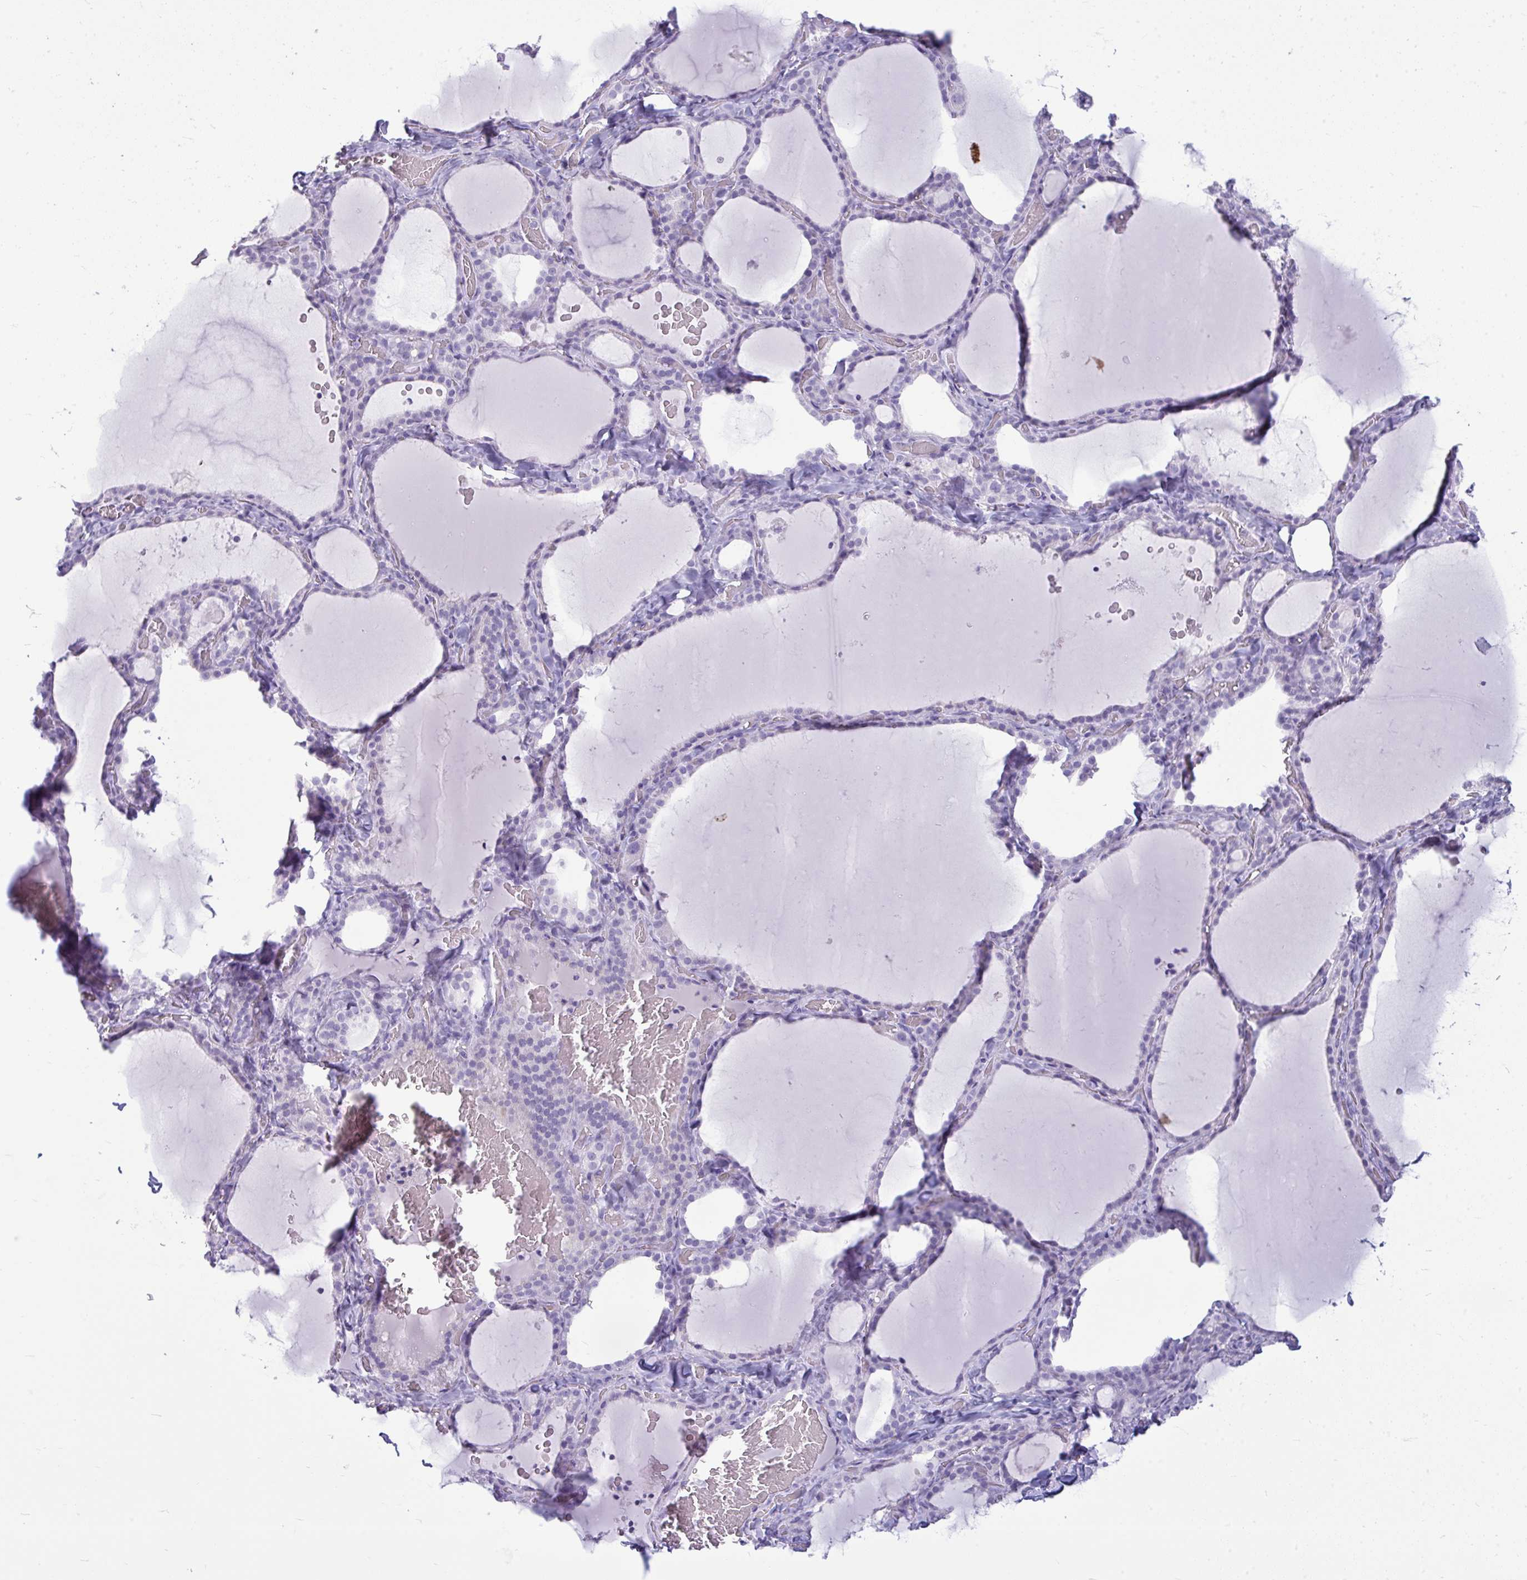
{"staining": {"intensity": "negative", "quantity": "none", "location": "none"}, "tissue": "thyroid gland", "cell_type": "Glandular cells", "image_type": "normal", "snomed": [{"axis": "morphology", "description": "Normal tissue, NOS"}, {"axis": "topography", "description": "Thyroid gland"}], "caption": "DAB immunohistochemical staining of normal human thyroid gland reveals no significant expression in glandular cells.", "gene": "ANKRD60", "patient": {"sex": "female", "age": 22}}